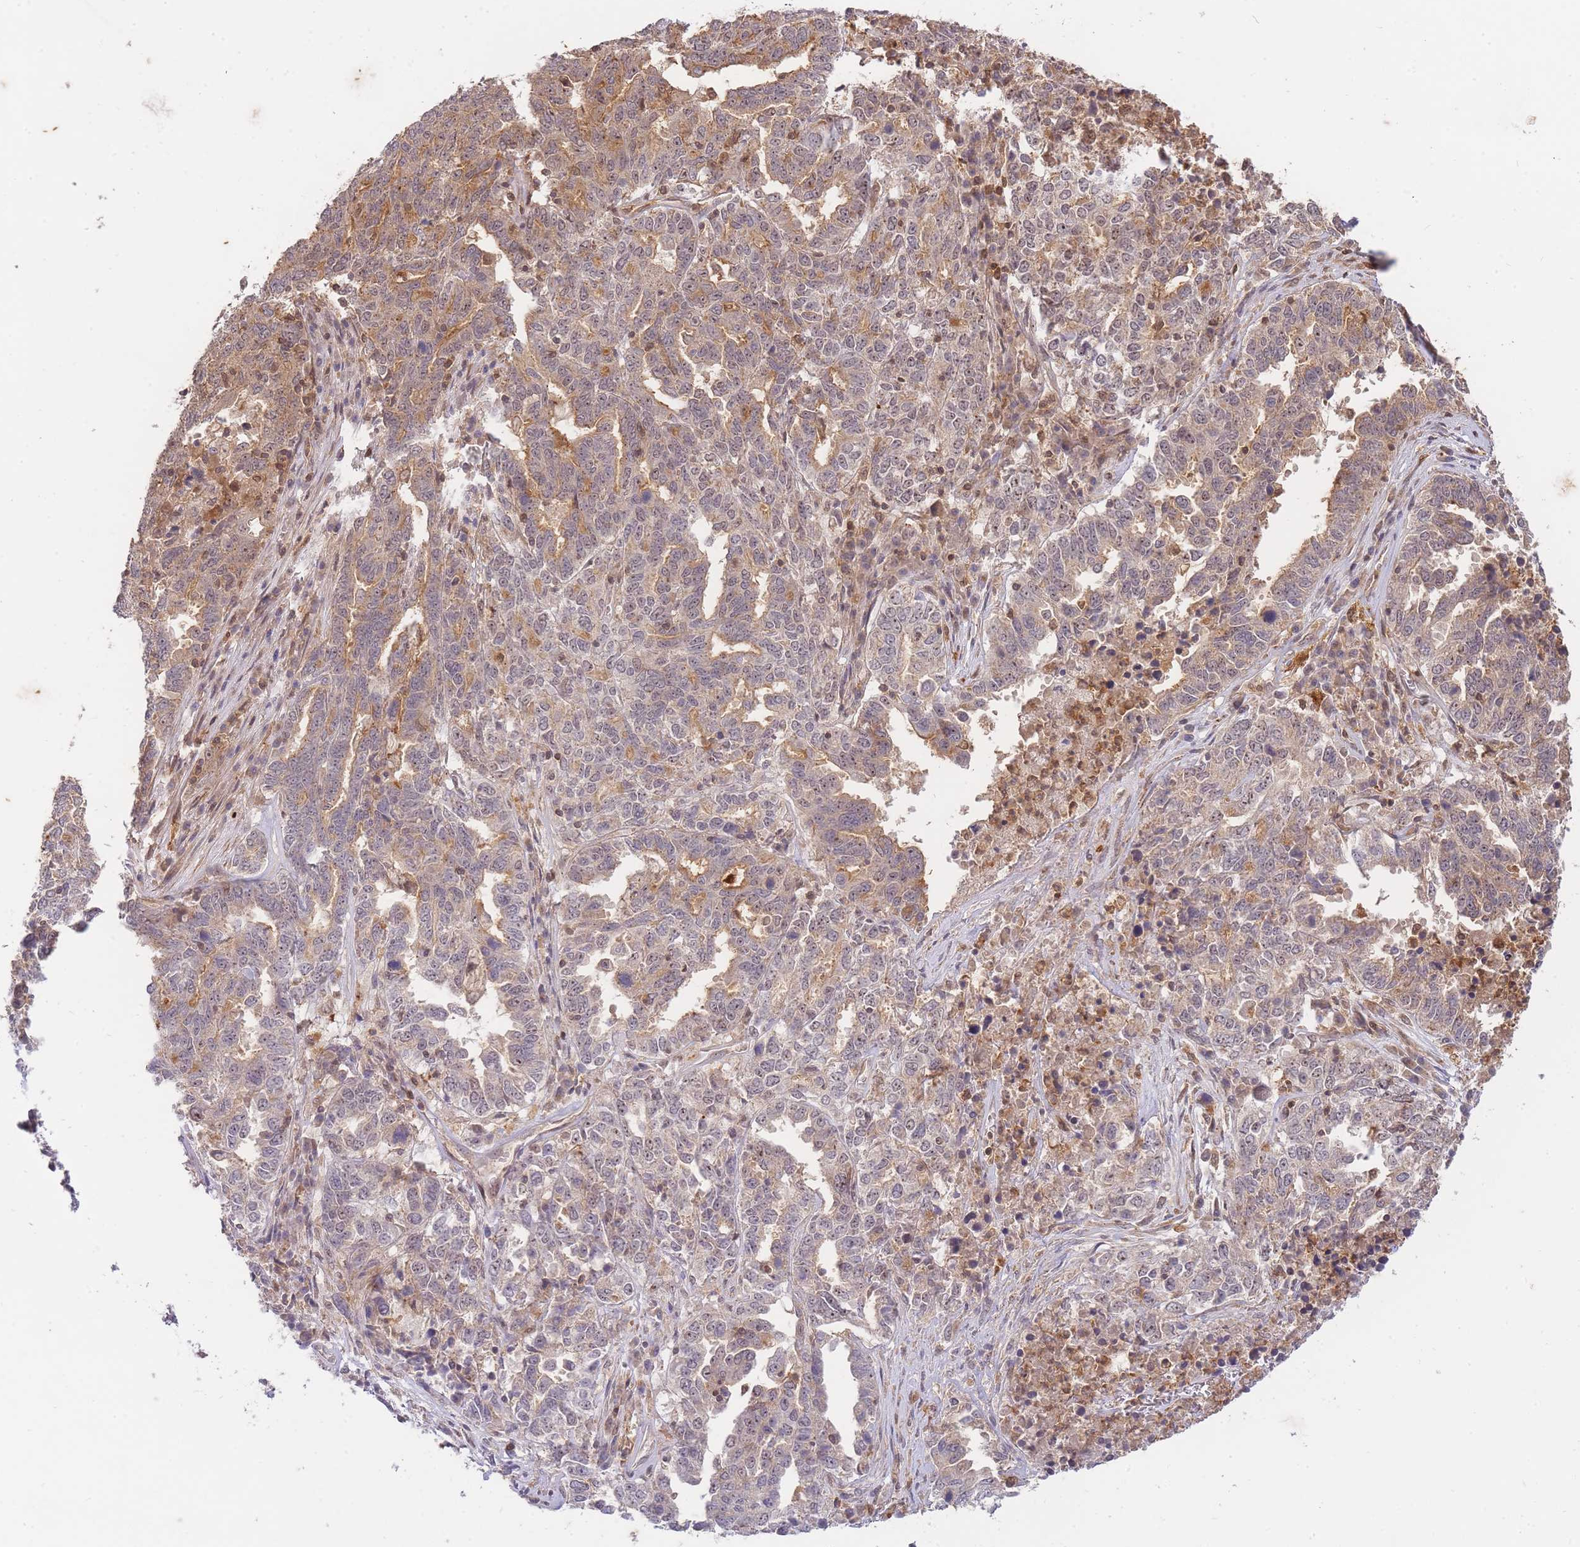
{"staining": {"intensity": "weak", "quantity": "<25%", "location": "cytoplasmic/membranous"}, "tissue": "ovarian cancer", "cell_type": "Tumor cells", "image_type": "cancer", "snomed": [{"axis": "morphology", "description": "Carcinoma, endometroid"}, {"axis": "topography", "description": "Ovary"}], "caption": "An immunohistochemistry histopathology image of ovarian cancer is shown. There is no staining in tumor cells of ovarian cancer.", "gene": "ST8SIA4", "patient": {"sex": "female", "age": 62}}